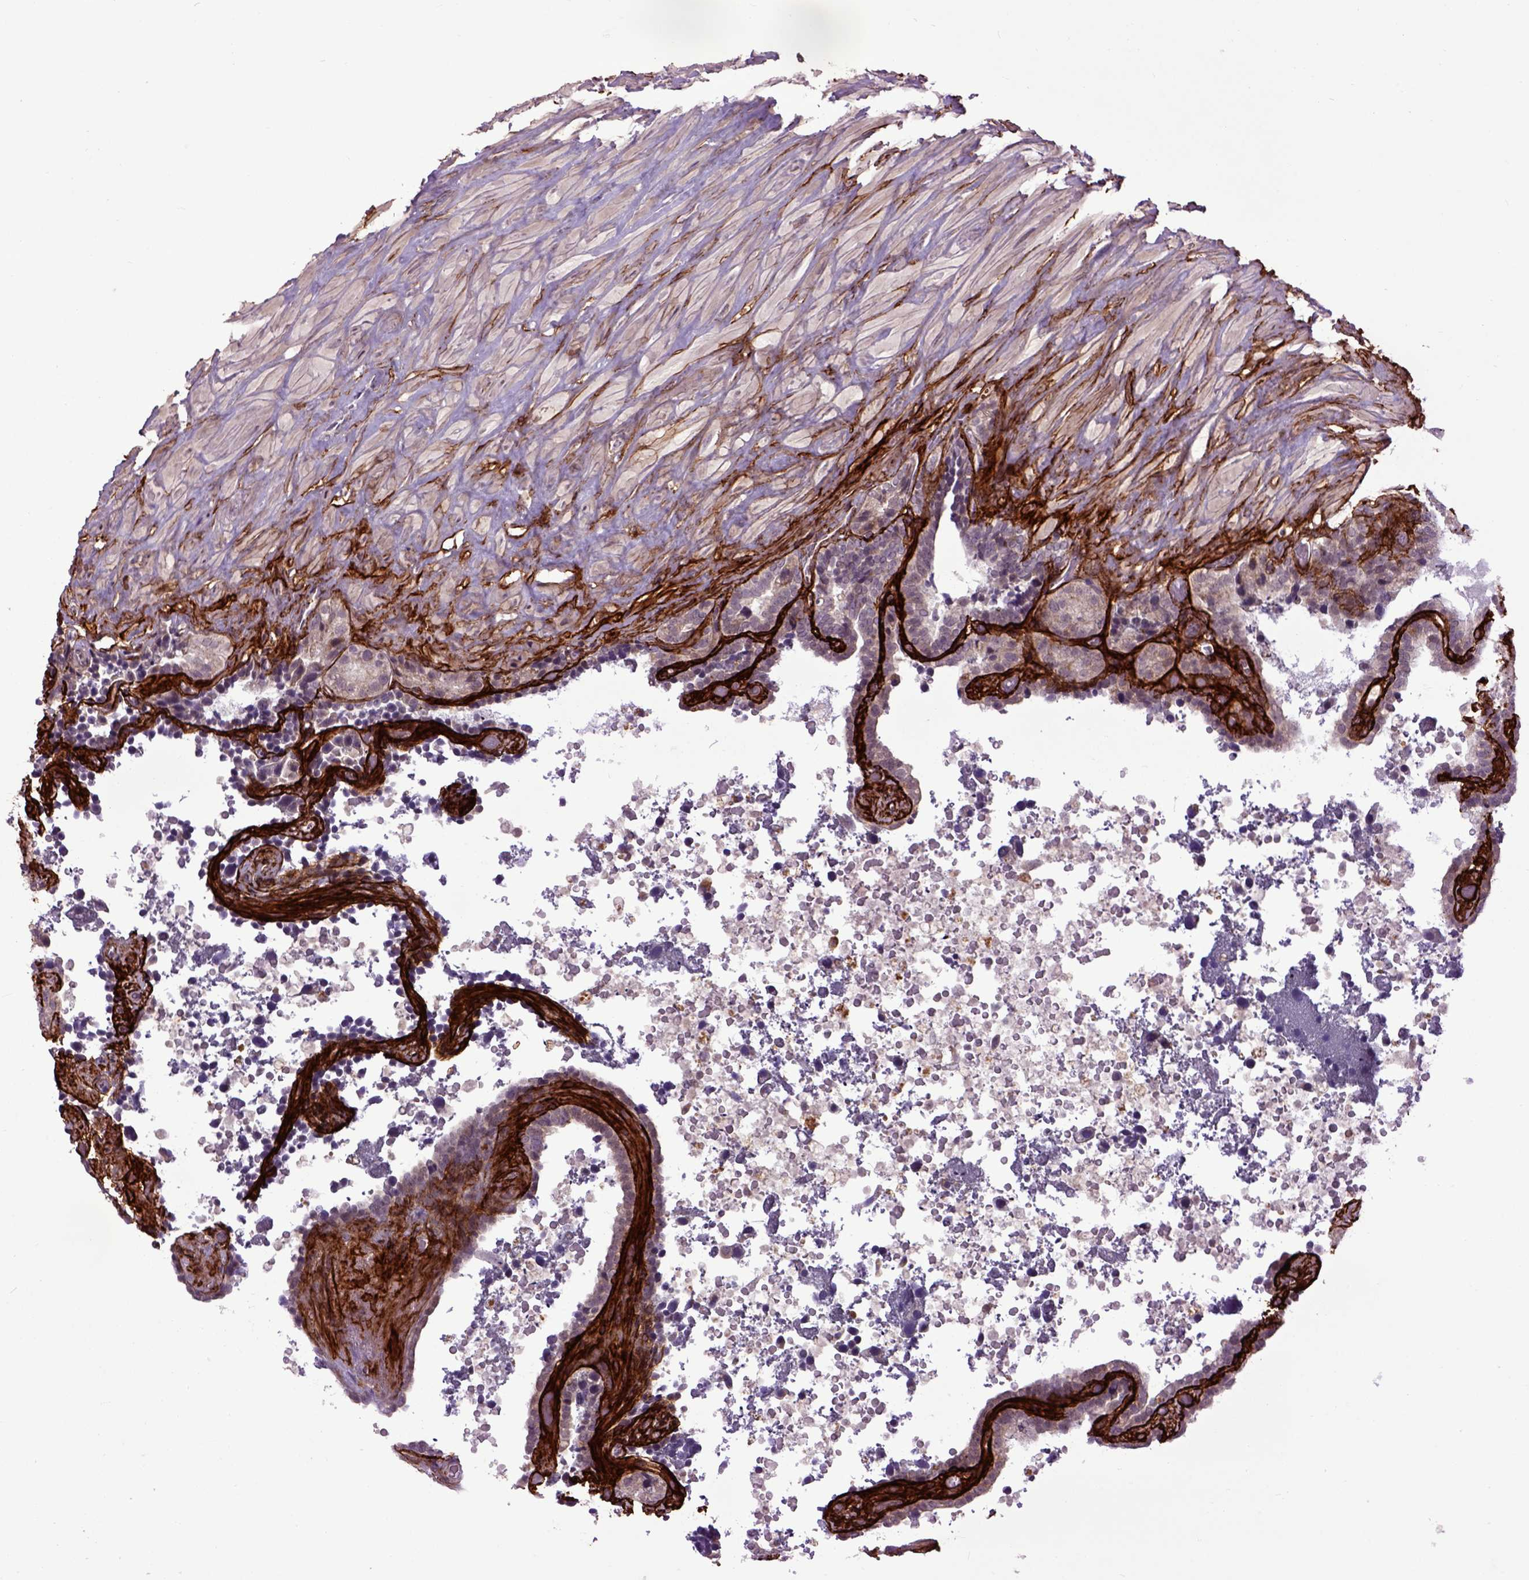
{"staining": {"intensity": "weak", "quantity": "<25%", "location": "cytoplasmic/membranous"}, "tissue": "seminal vesicle", "cell_type": "Glandular cells", "image_type": "normal", "snomed": [{"axis": "morphology", "description": "Normal tissue, NOS"}, {"axis": "topography", "description": "Seminal veicle"}], "caption": "The histopathology image exhibits no staining of glandular cells in unremarkable seminal vesicle.", "gene": "EMILIN3", "patient": {"sex": "male", "age": 60}}